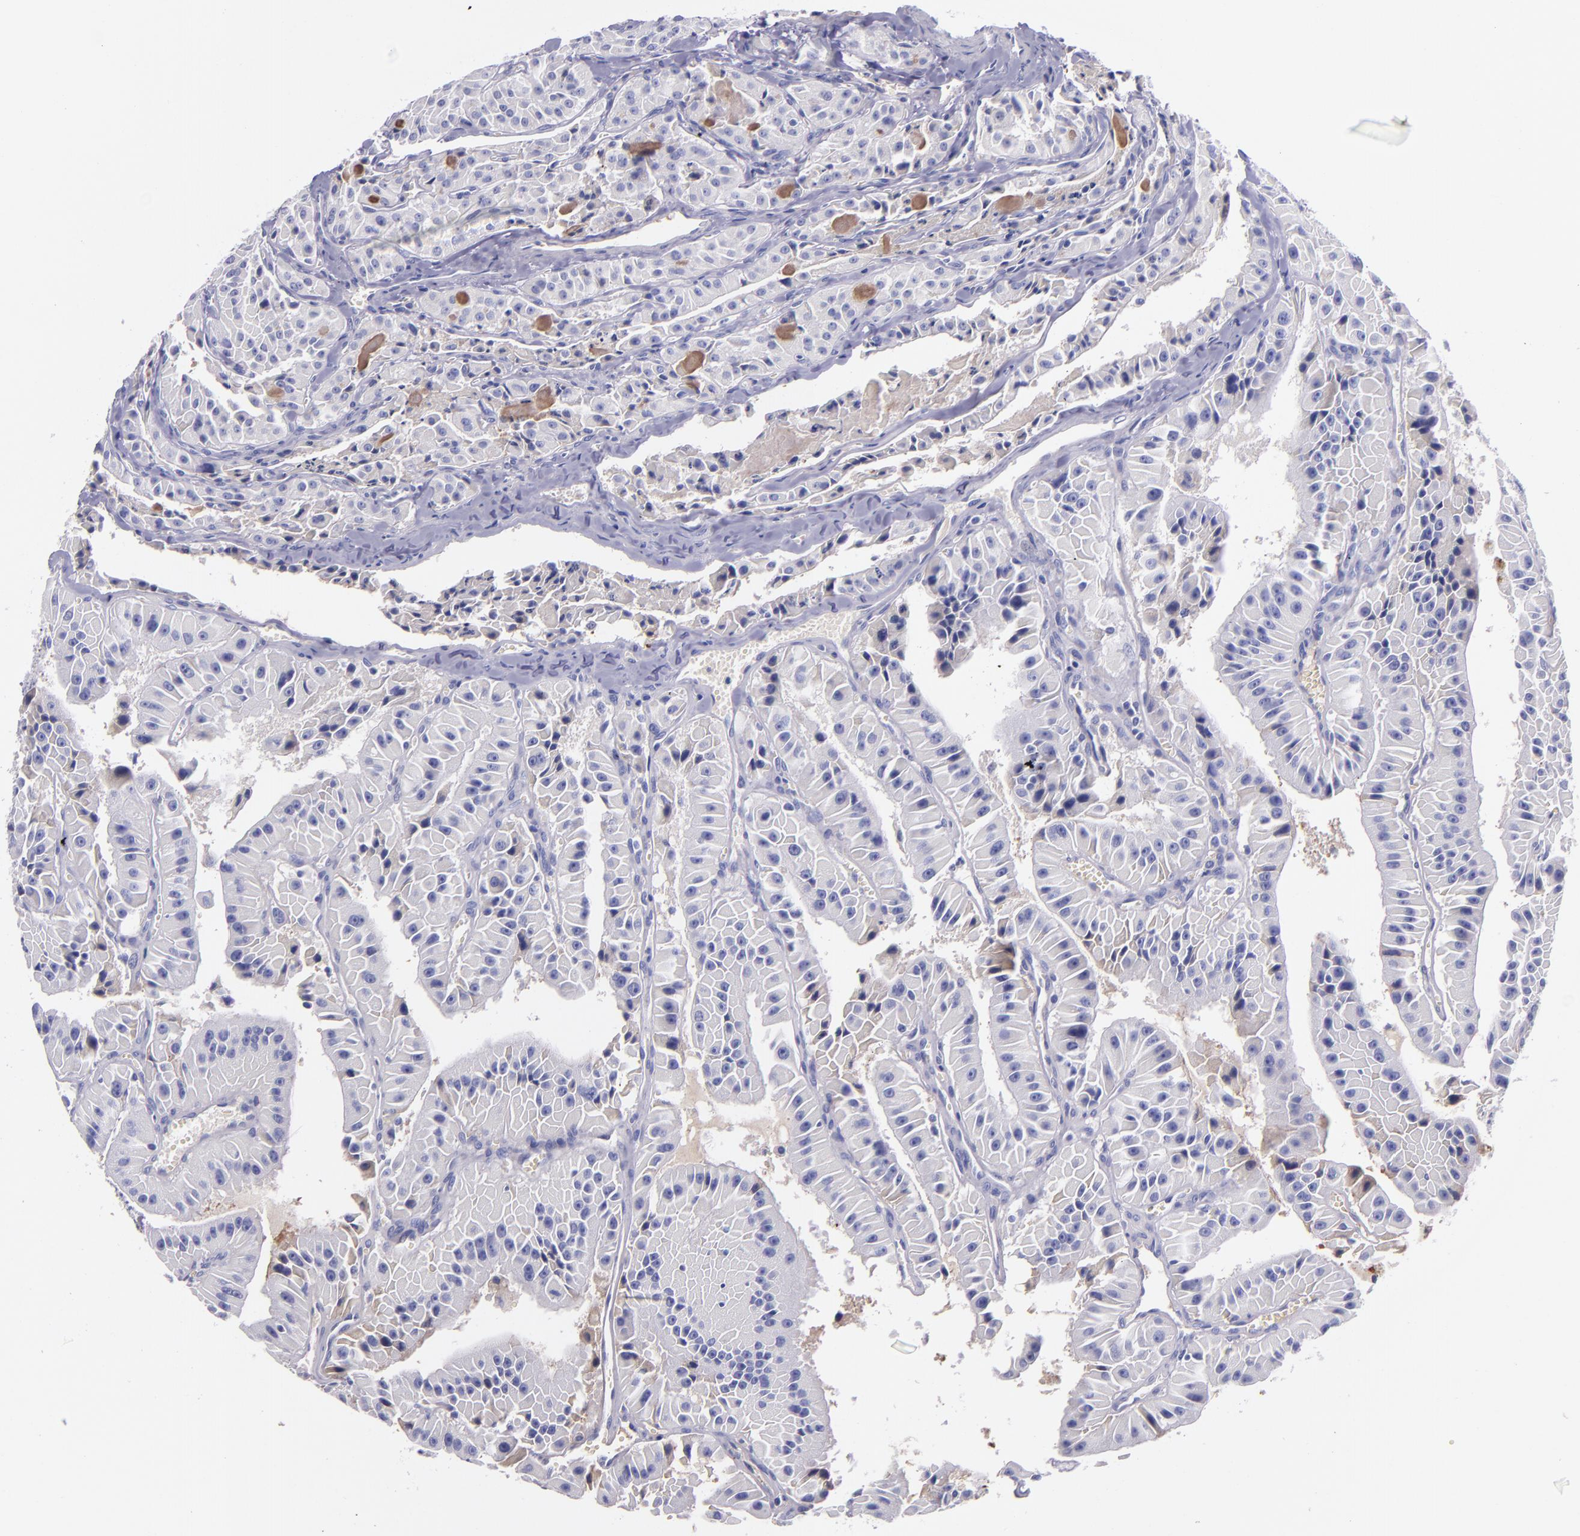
{"staining": {"intensity": "moderate", "quantity": "<25%", "location": "cytoplasmic/membranous"}, "tissue": "thyroid cancer", "cell_type": "Tumor cells", "image_type": "cancer", "snomed": [{"axis": "morphology", "description": "Carcinoma, NOS"}, {"axis": "topography", "description": "Thyroid gland"}], "caption": "Carcinoma (thyroid) was stained to show a protein in brown. There is low levels of moderate cytoplasmic/membranous positivity in approximately <25% of tumor cells.", "gene": "KNG1", "patient": {"sex": "male", "age": 76}}